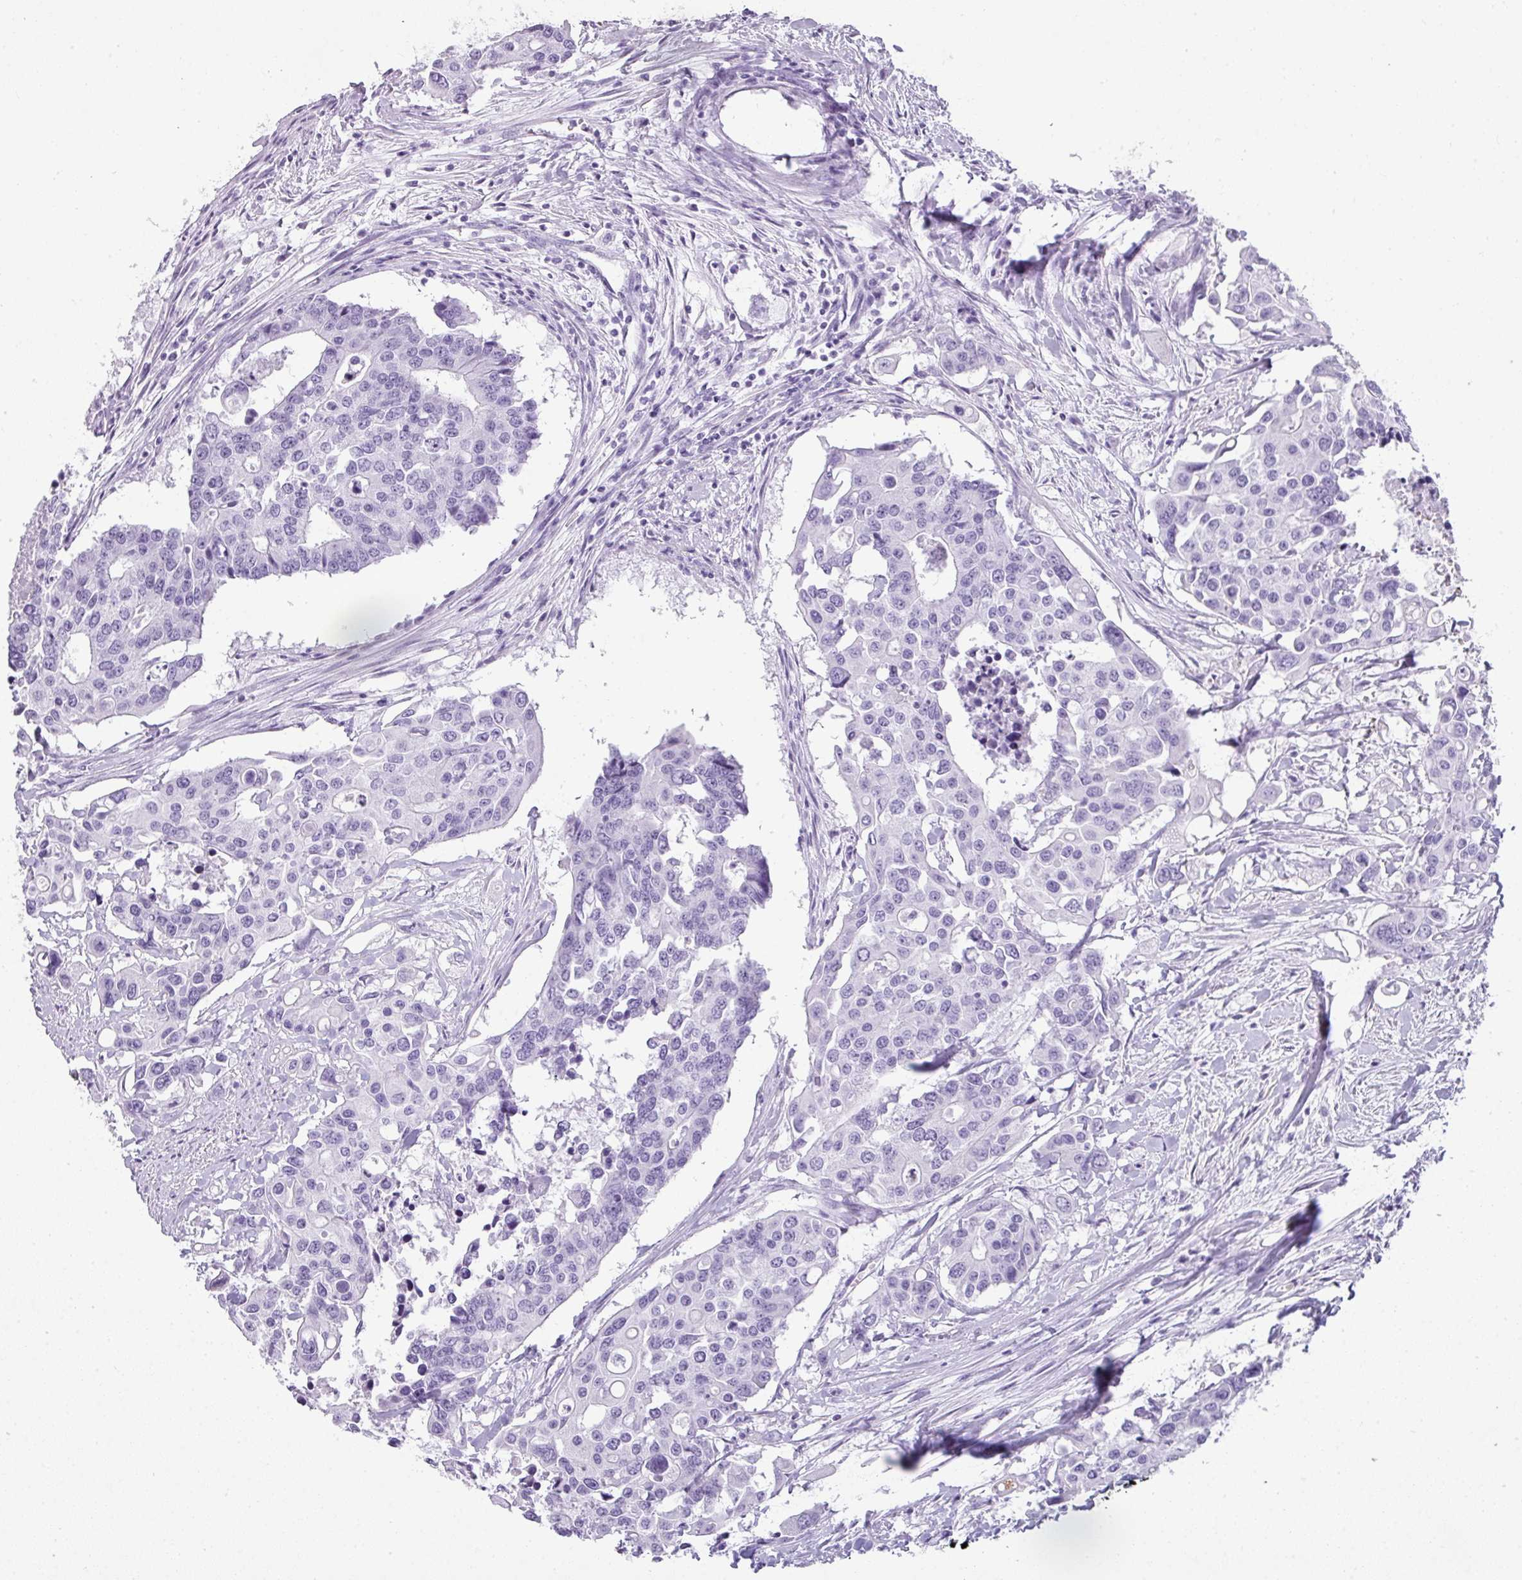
{"staining": {"intensity": "negative", "quantity": "none", "location": "none"}, "tissue": "colorectal cancer", "cell_type": "Tumor cells", "image_type": "cancer", "snomed": [{"axis": "morphology", "description": "Adenocarcinoma, NOS"}, {"axis": "topography", "description": "Colon"}], "caption": "Tumor cells are negative for protein expression in human colorectal adenocarcinoma.", "gene": "RBMY1F", "patient": {"sex": "male", "age": 77}}